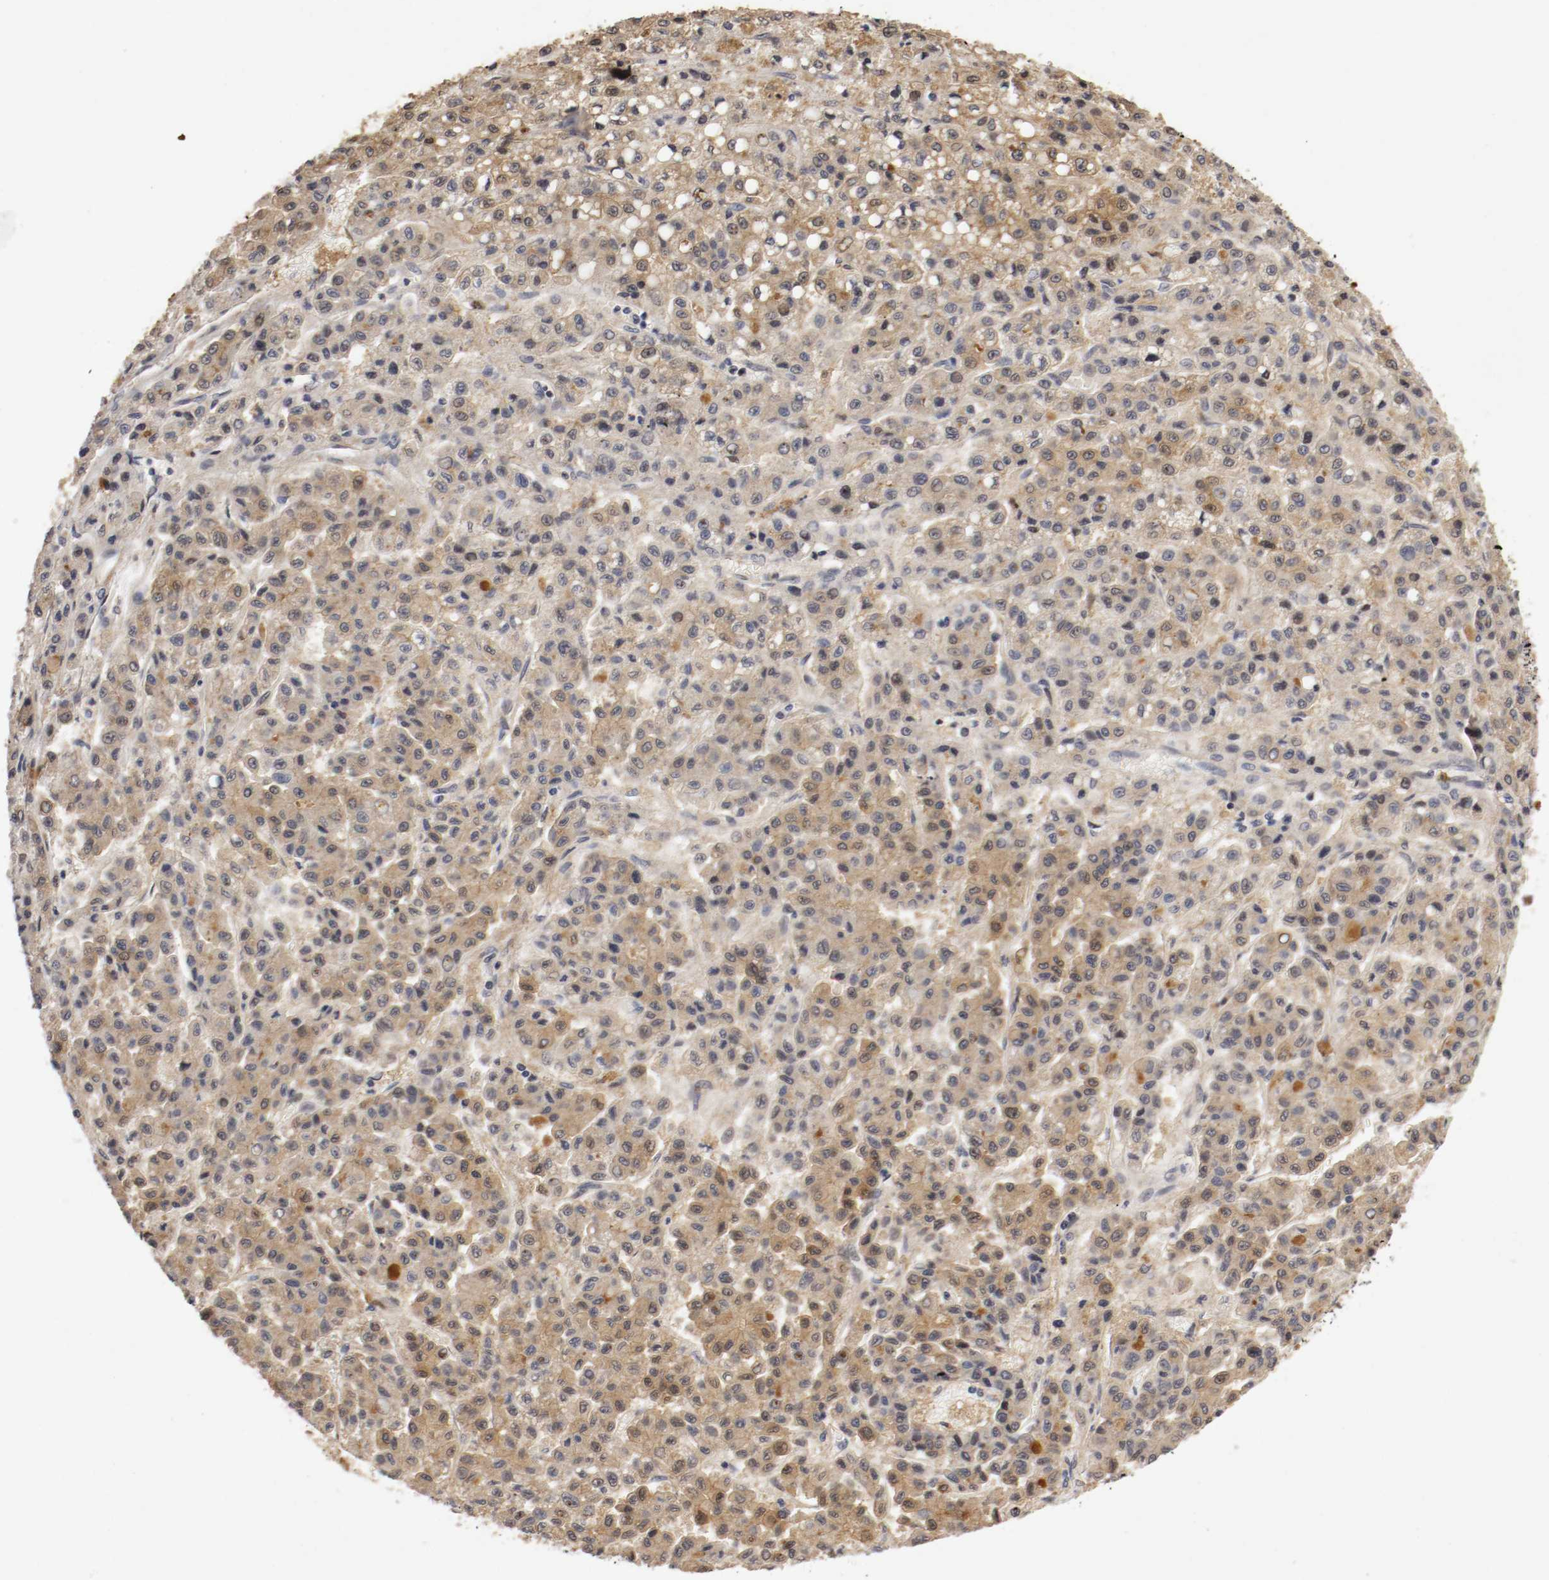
{"staining": {"intensity": "moderate", "quantity": ">75%", "location": "cytoplasmic/membranous,nuclear"}, "tissue": "liver cancer", "cell_type": "Tumor cells", "image_type": "cancer", "snomed": [{"axis": "morphology", "description": "Carcinoma, Hepatocellular, NOS"}, {"axis": "topography", "description": "Liver"}], "caption": "Immunohistochemistry (IHC) histopathology image of neoplastic tissue: liver cancer (hepatocellular carcinoma) stained using immunohistochemistry displays medium levels of moderate protein expression localized specifically in the cytoplasmic/membranous and nuclear of tumor cells, appearing as a cytoplasmic/membranous and nuclear brown color.", "gene": "TNFRSF1B", "patient": {"sex": "male", "age": 70}}